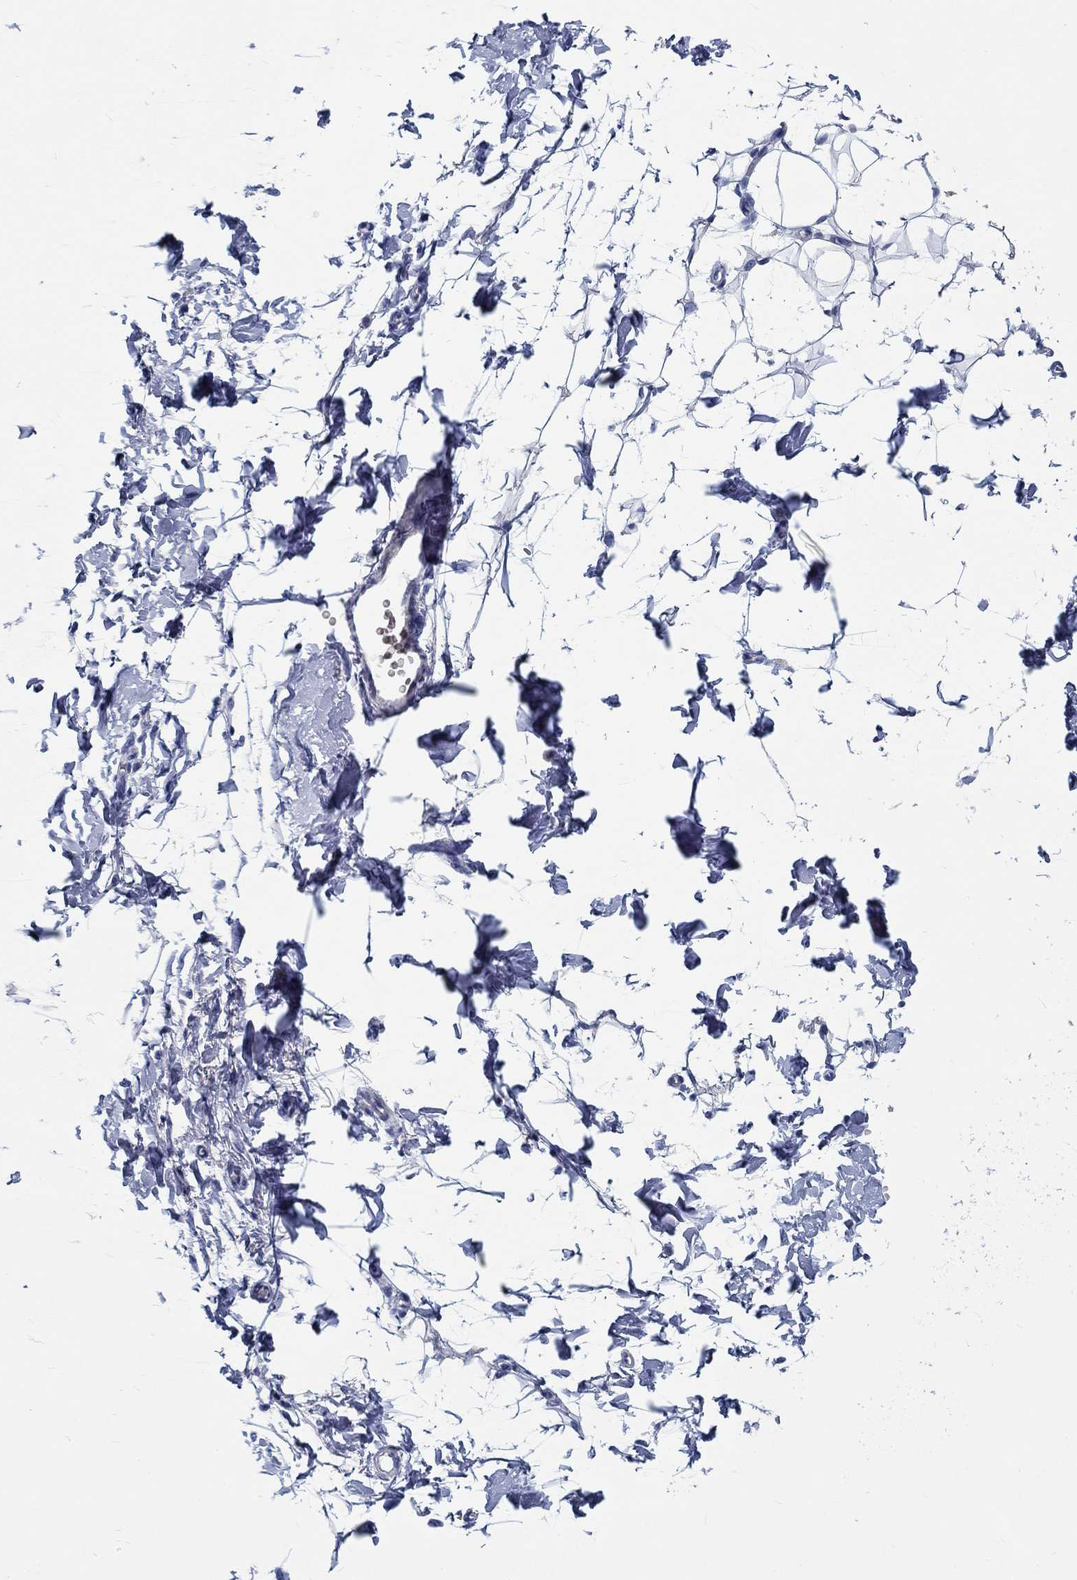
{"staining": {"intensity": "negative", "quantity": "none", "location": "none"}, "tissue": "breast", "cell_type": "Adipocytes", "image_type": "normal", "snomed": [{"axis": "morphology", "description": "Normal tissue, NOS"}, {"axis": "topography", "description": "Breast"}], "caption": "Immunohistochemistry (IHC) image of unremarkable breast stained for a protein (brown), which reveals no positivity in adipocytes. (DAB immunohistochemistry with hematoxylin counter stain).", "gene": "MYBPC1", "patient": {"sex": "female", "age": 37}}